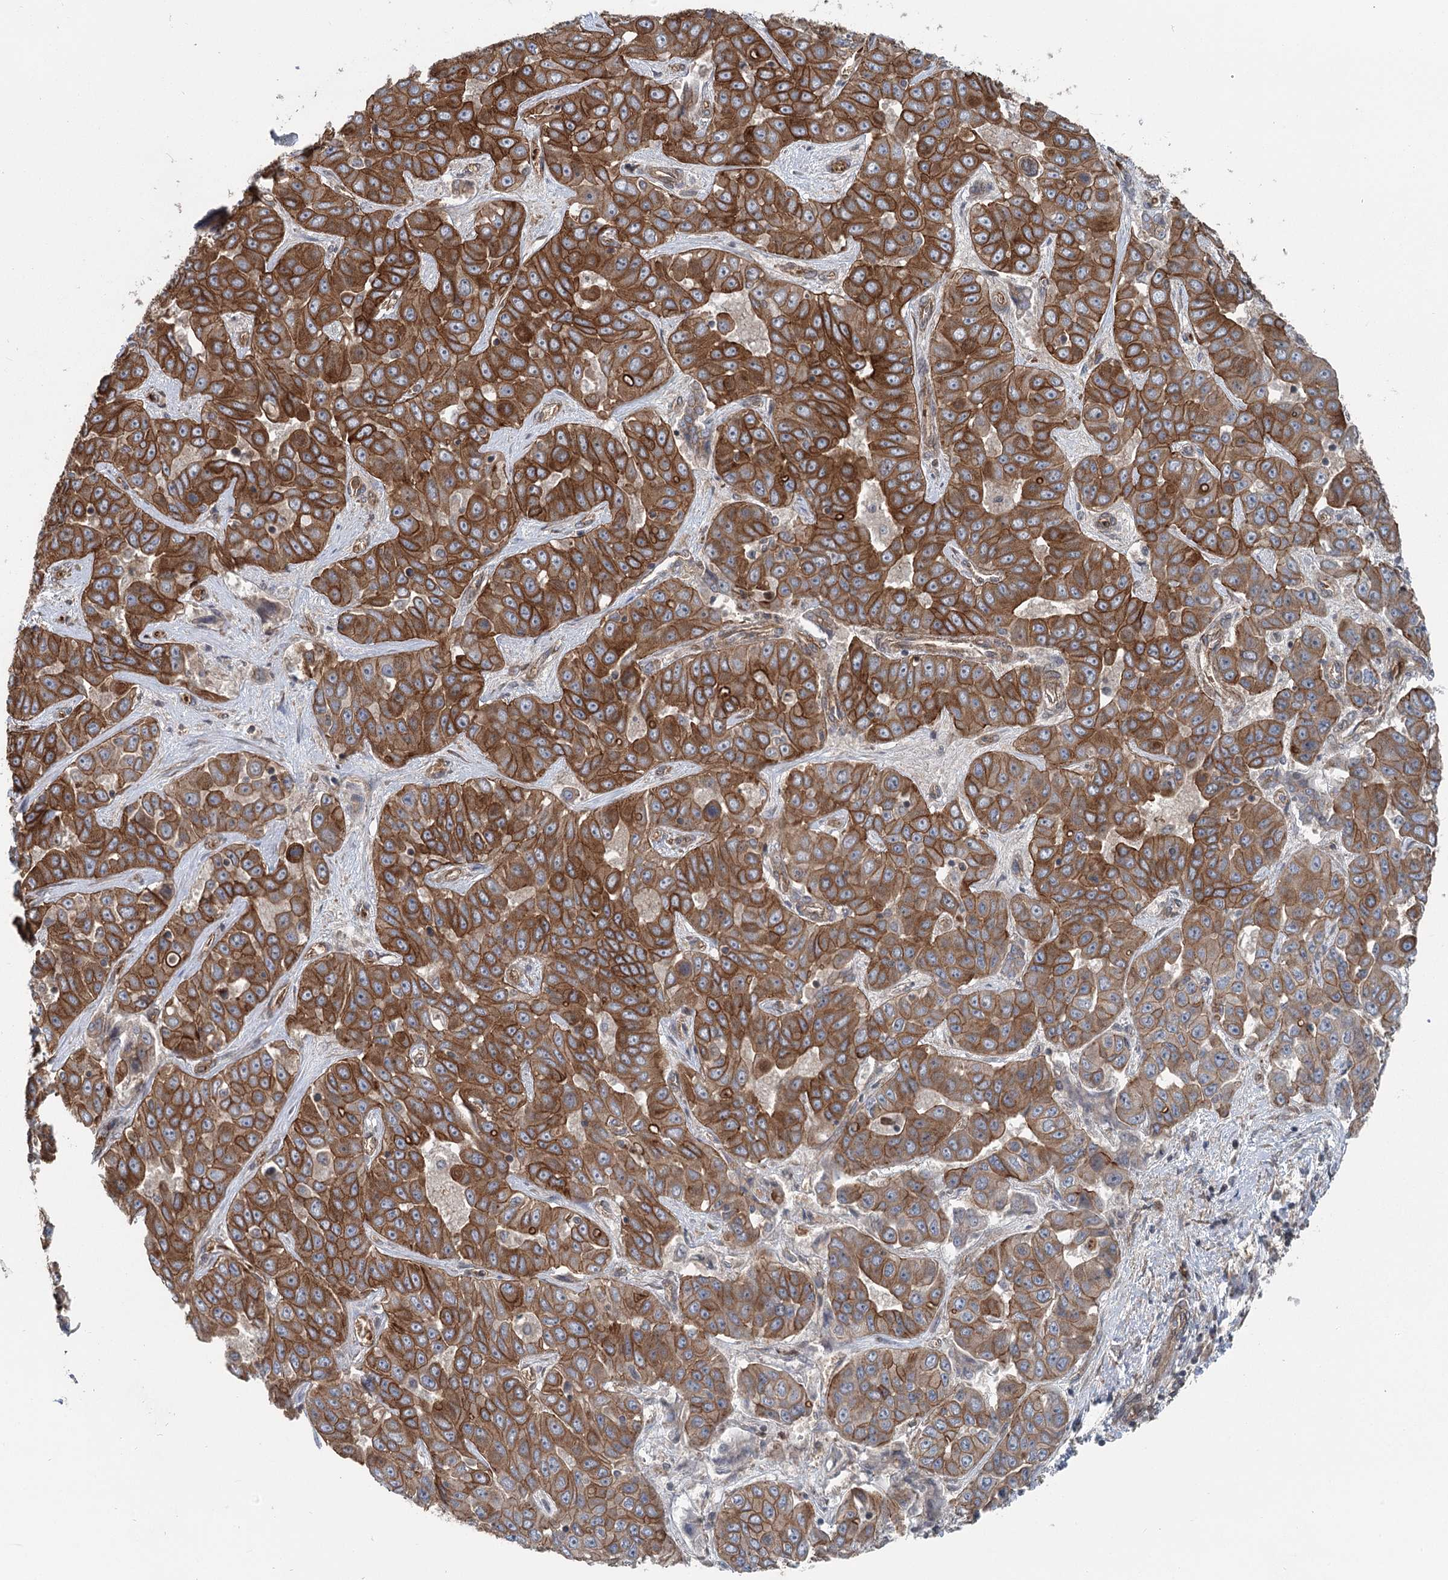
{"staining": {"intensity": "strong", "quantity": ">75%", "location": "cytoplasmic/membranous"}, "tissue": "liver cancer", "cell_type": "Tumor cells", "image_type": "cancer", "snomed": [{"axis": "morphology", "description": "Cholangiocarcinoma"}, {"axis": "topography", "description": "Liver"}], "caption": "This micrograph demonstrates liver cholangiocarcinoma stained with IHC to label a protein in brown. The cytoplasmic/membranous of tumor cells show strong positivity for the protein. Nuclei are counter-stained blue.", "gene": "IQSEC1", "patient": {"sex": "female", "age": 52}}